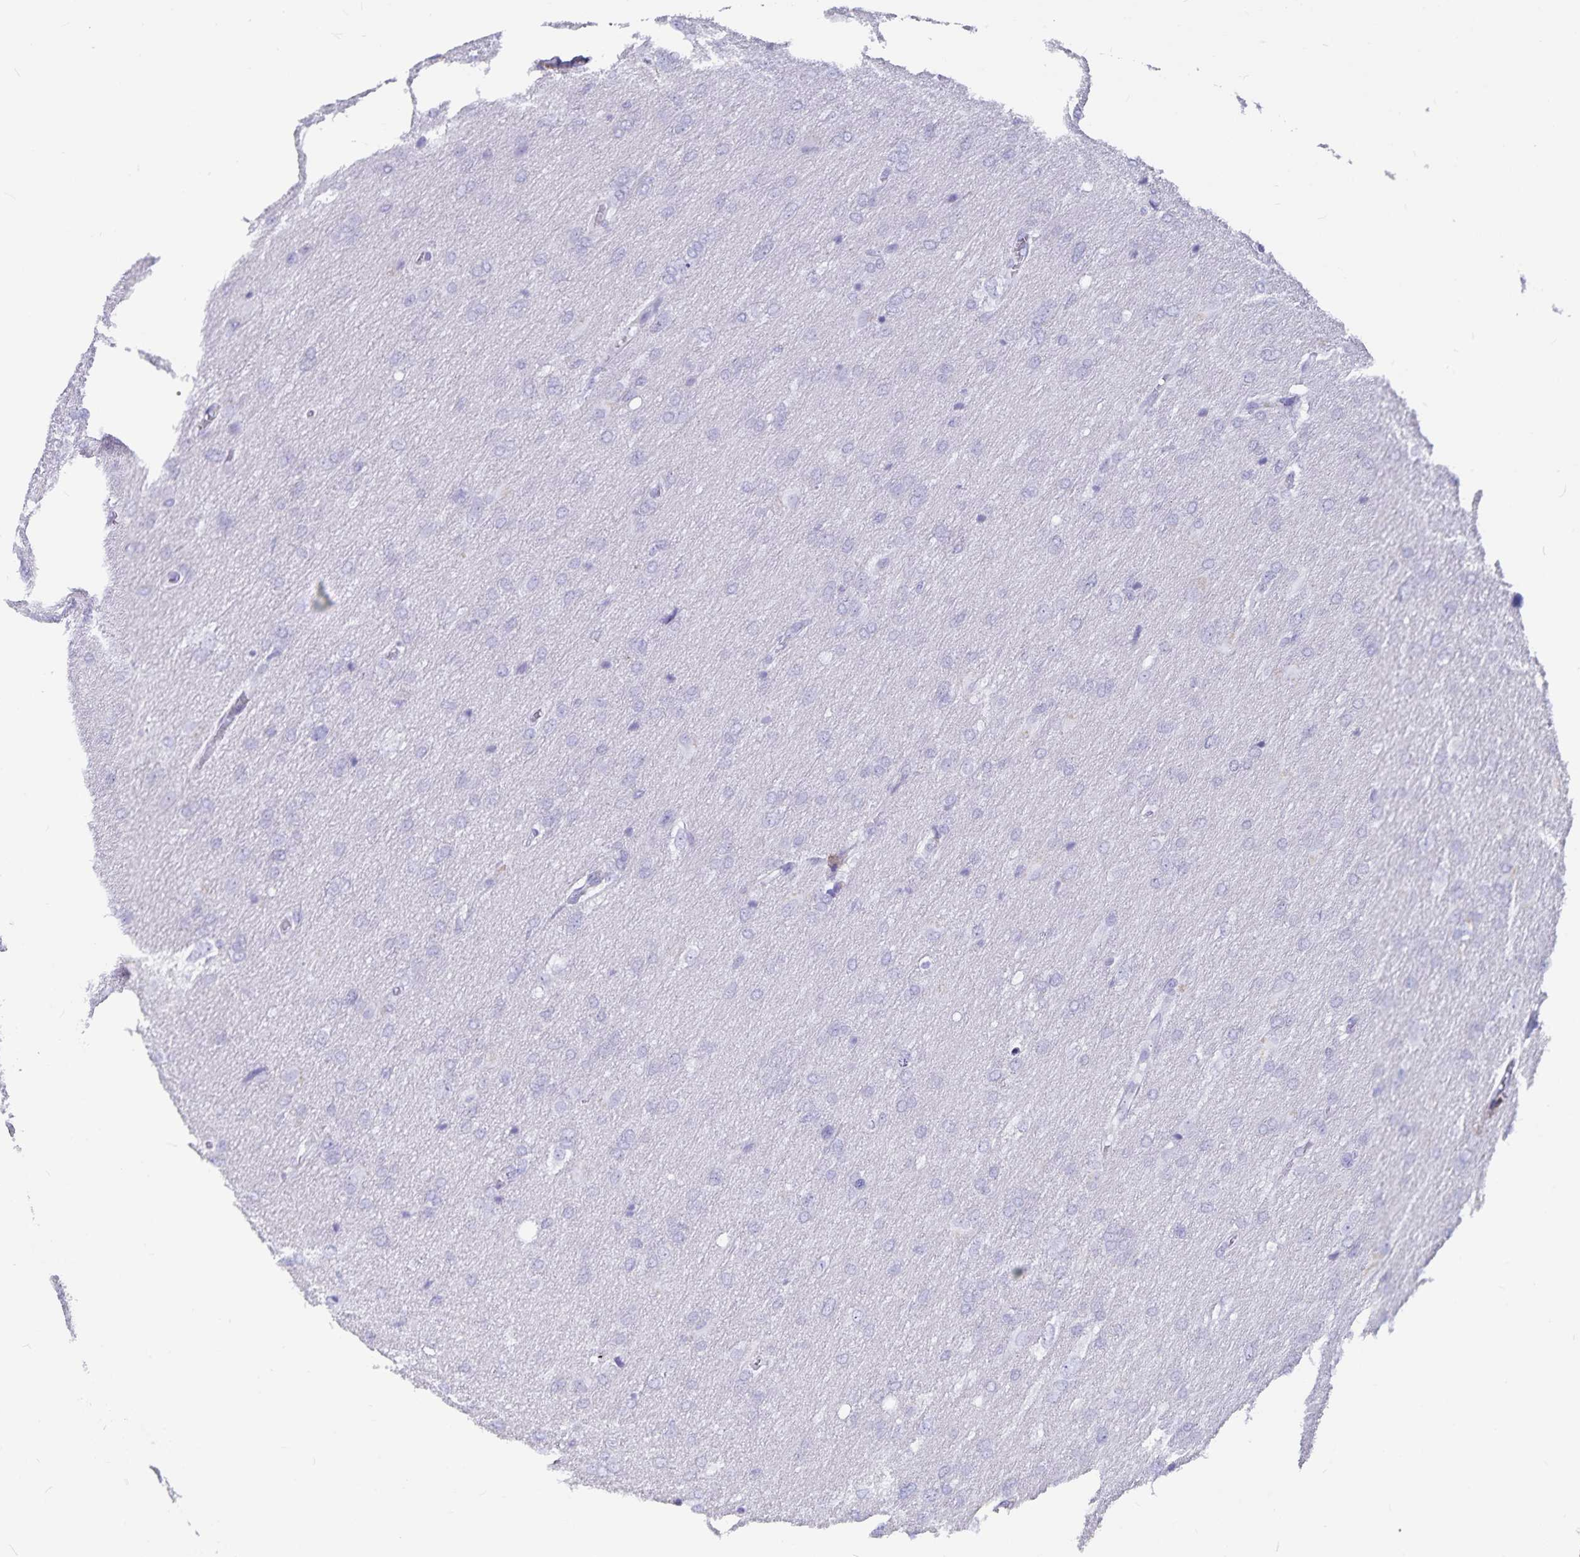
{"staining": {"intensity": "negative", "quantity": "none", "location": "none"}, "tissue": "glioma", "cell_type": "Tumor cells", "image_type": "cancer", "snomed": [{"axis": "morphology", "description": "Glioma, malignant, High grade"}, {"axis": "topography", "description": "Brain"}], "caption": "Histopathology image shows no protein positivity in tumor cells of malignant glioma (high-grade) tissue.", "gene": "PLAC1", "patient": {"sex": "male", "age": 53}}